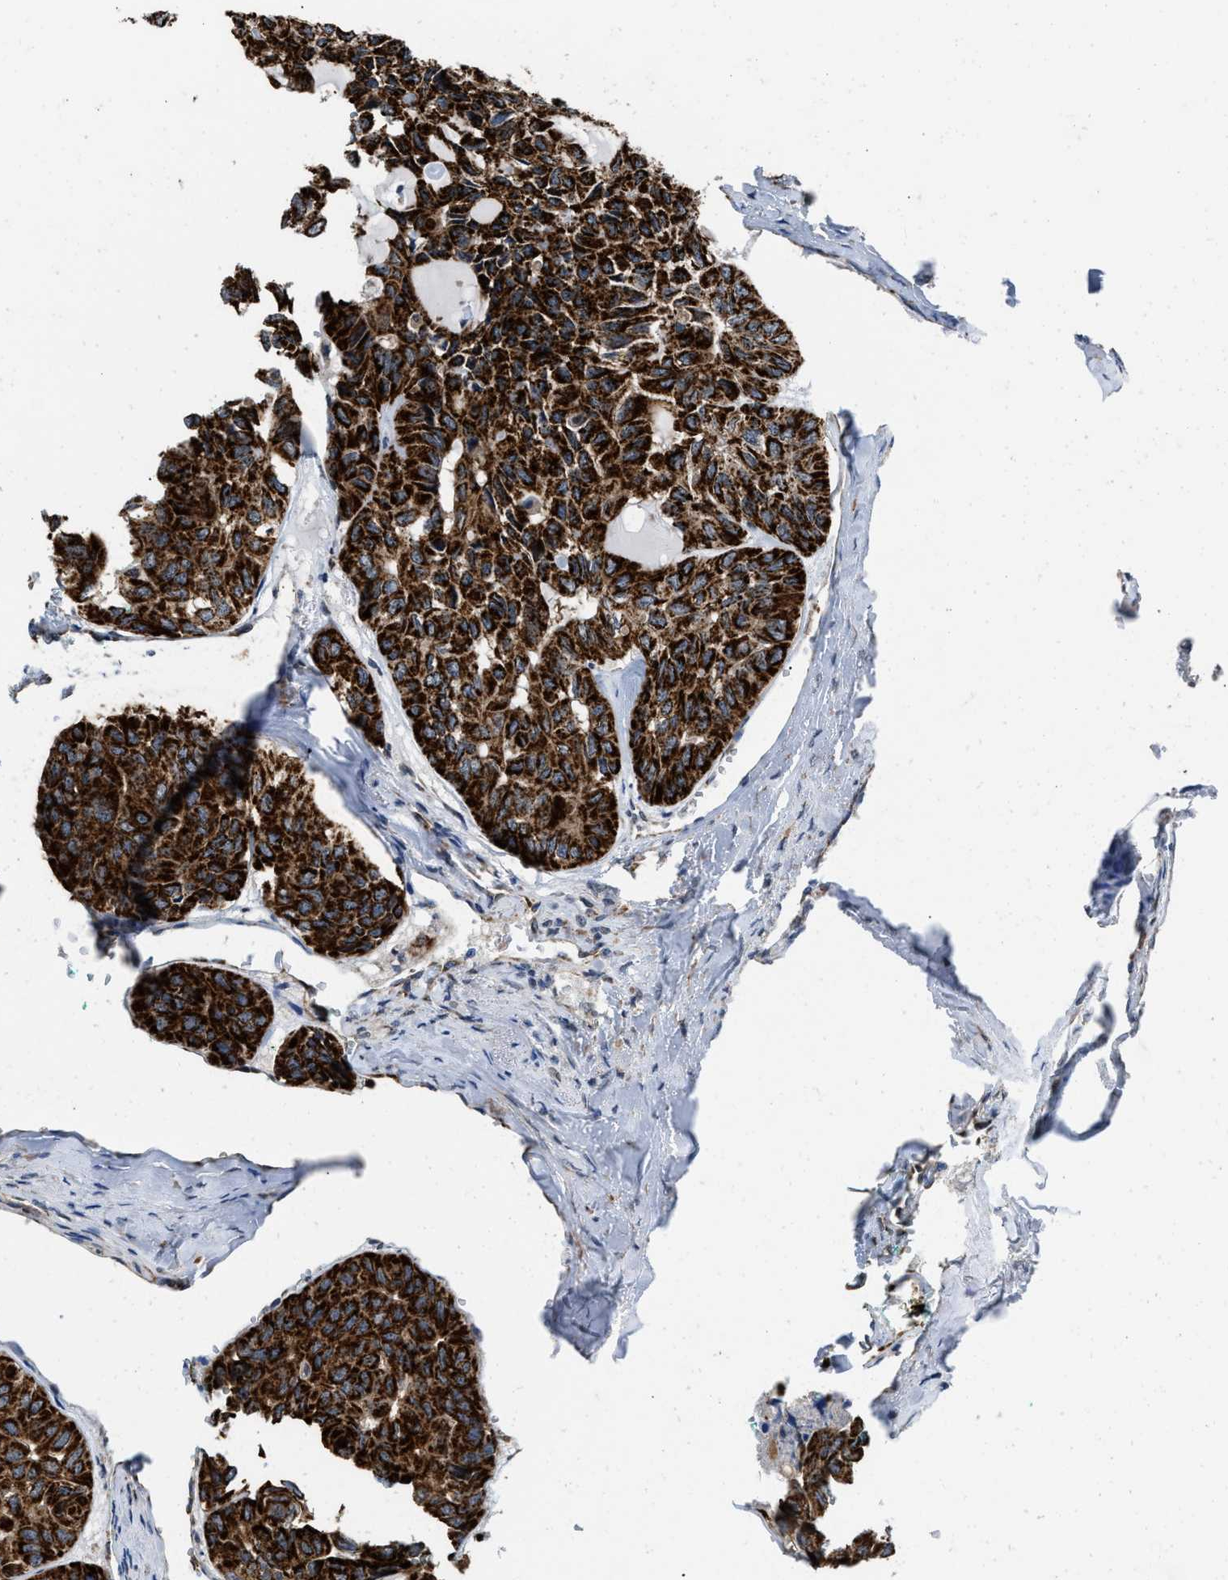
{"staining": {"intensity": "strong", "quantity": ">75%", "location": "cytoplasmic/membranous"}, "tissue": "head and neck cancer", "cell_type": "Tumor cells", "image_type": "cancer", "snomed": [{"axis": "morphology", "description": "Adenocarcinoma, NOS"}, {"axis": "topography", "description": "Salivary gland, NOS"}, {"axis": "topography", "description": "Head-Neck"}], "caption": "An IHC photomicrograph of neoplastic tissue is shown. Protein staining in brown highlights strong cytoplasmic/membranous positivity in head and neck adenocarcinoma within tumor cells. The staining was performed using DAB (3,3'-diaminobenzidine), with brown indicating positive protein expression. Nuclei are stained blue with hematoxylin.", "gene": "AKAP1", "patient": {"sex": "female", "age": 76}}